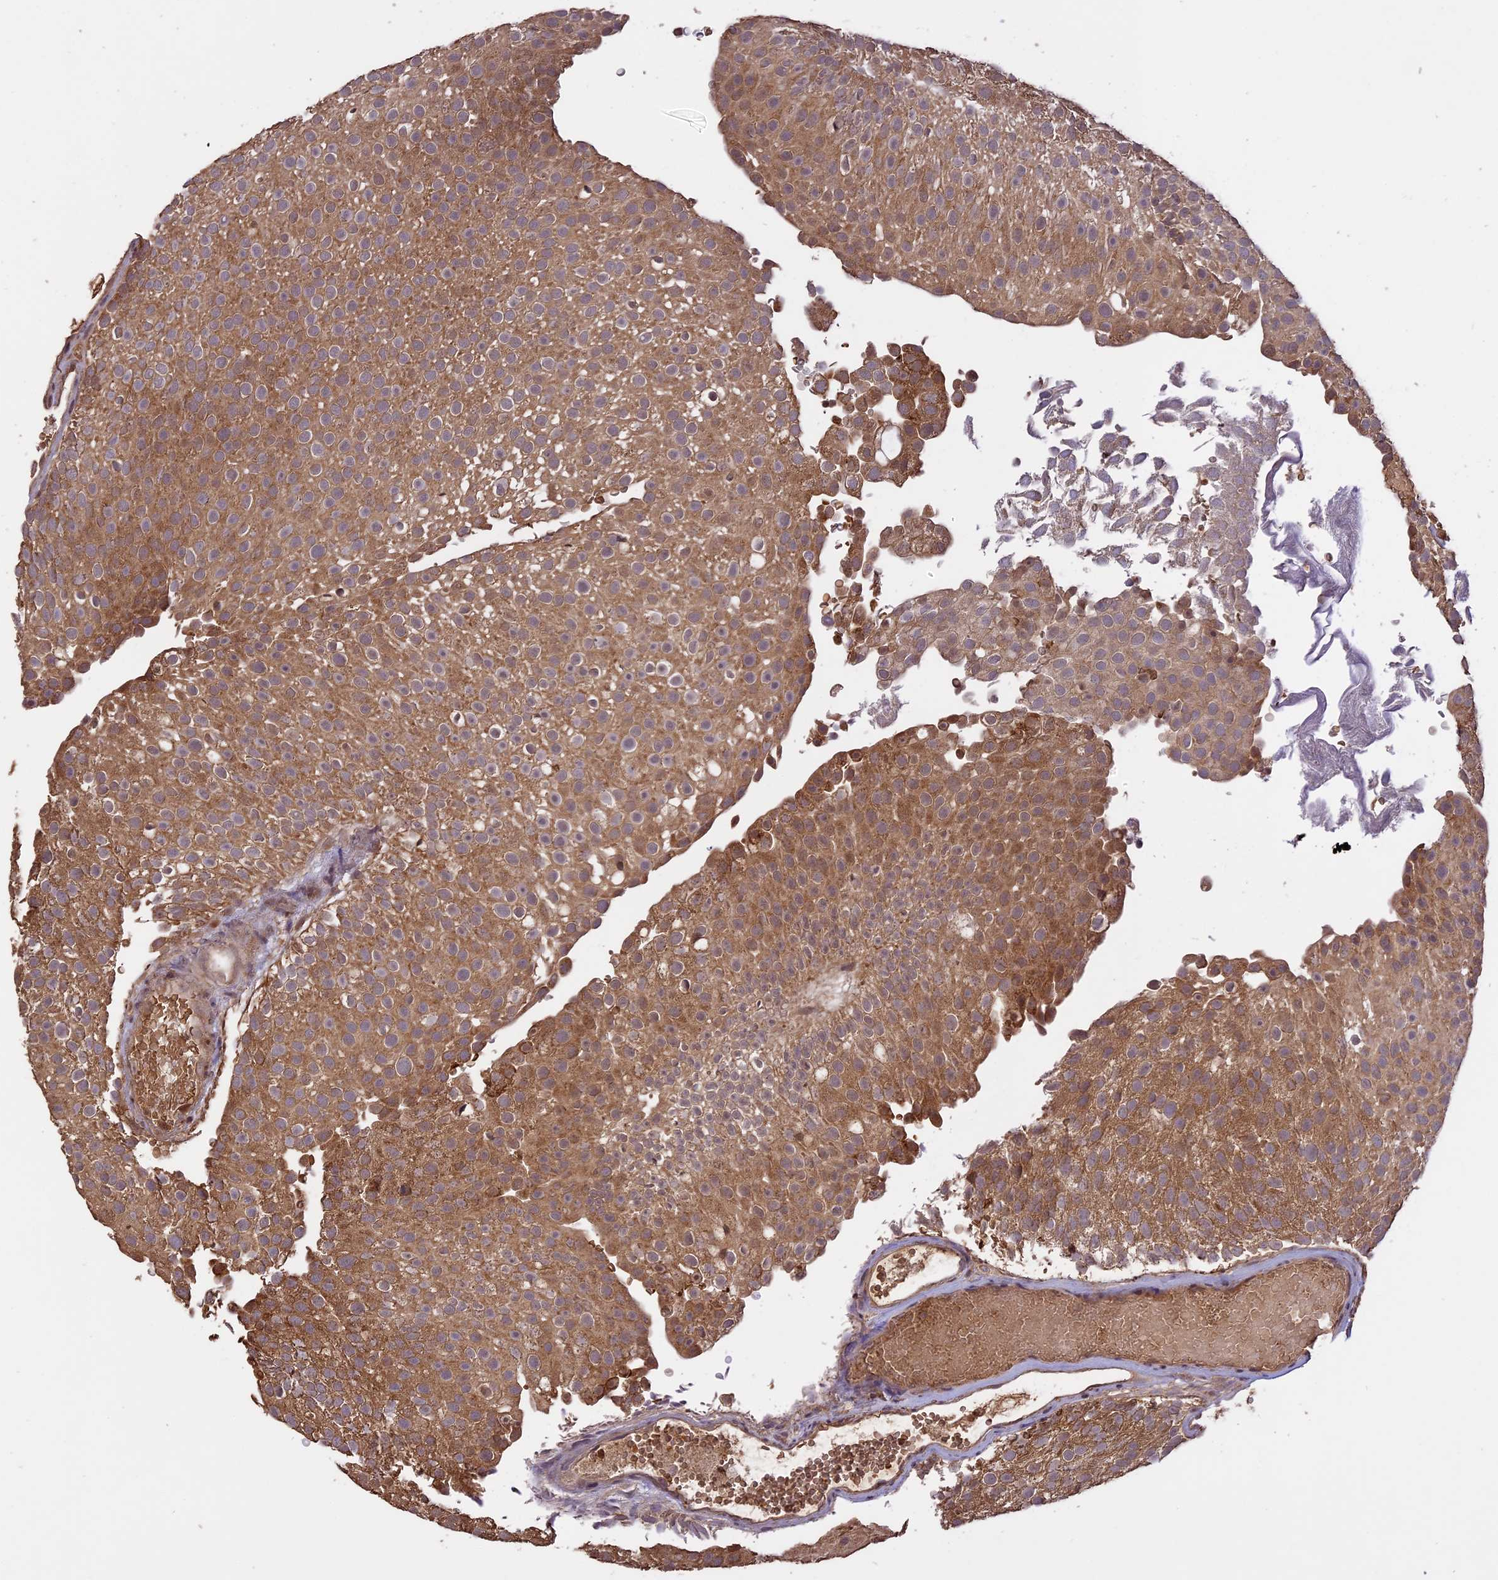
{"staining": {"intensity": "moderate", "quantity": ">75%", "location": "cytoplasmic/membranous"}, "tissue": "urothelial cancer", "cell_type": "Tumor cells", "image_type": "cancer", "snomed": [{"axis": "morphology", "description": "Urothelial carcinoma, Low grade"}, {"axis": "topography", "description": "Urinary bladder"}], "caption": "Immunohistochemistry of human low-grade urothelial carcinoma shows medium levels of moderate cytoplasmic/membranous staining in approximately >75% of tumor cells.", "gene": "TIGD7", "patient": {"sex": "male", "age": 78}}